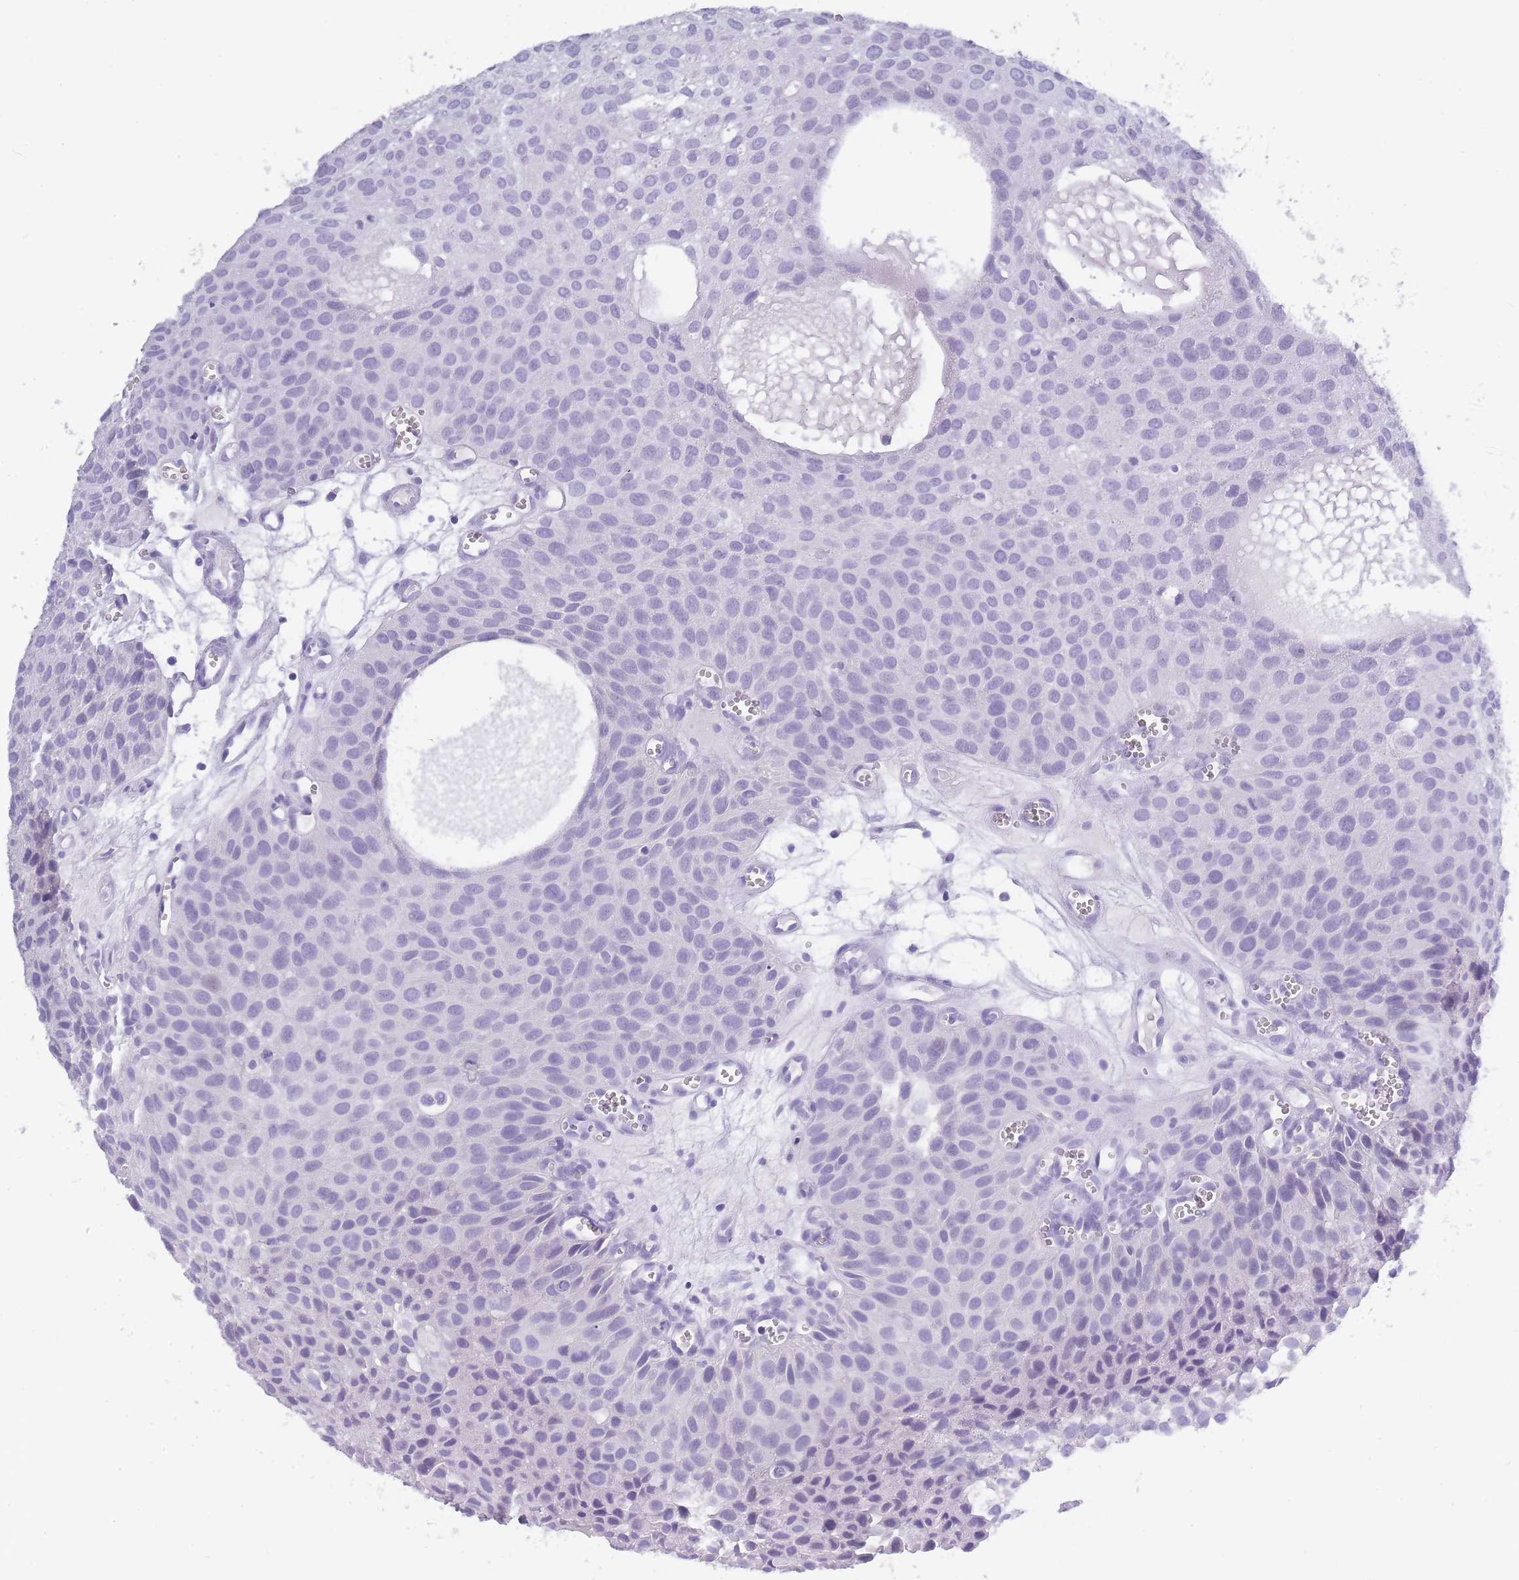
{"staining": {"intensity": "negative", "quantity": "none", "location": "none"}, "tissue": "urothelial cancer", "cell_type": "Tumor cells", "image_type": "cancer", "snomed": [{"axis": "morphology", "description": "Urothelial carcinoma, Low grade"}, {"axis": "topography", "description": "Urinary bladder"}], "caption": "There is no significant staining in tumor cells of urothelial carcinoma (low-grade). The staining is performed using DAB brown chromogen with nuclei counter-stained in using hematoxylin.", "gene": "TCP11", "patient": {"sex": "male", "age": 88}}